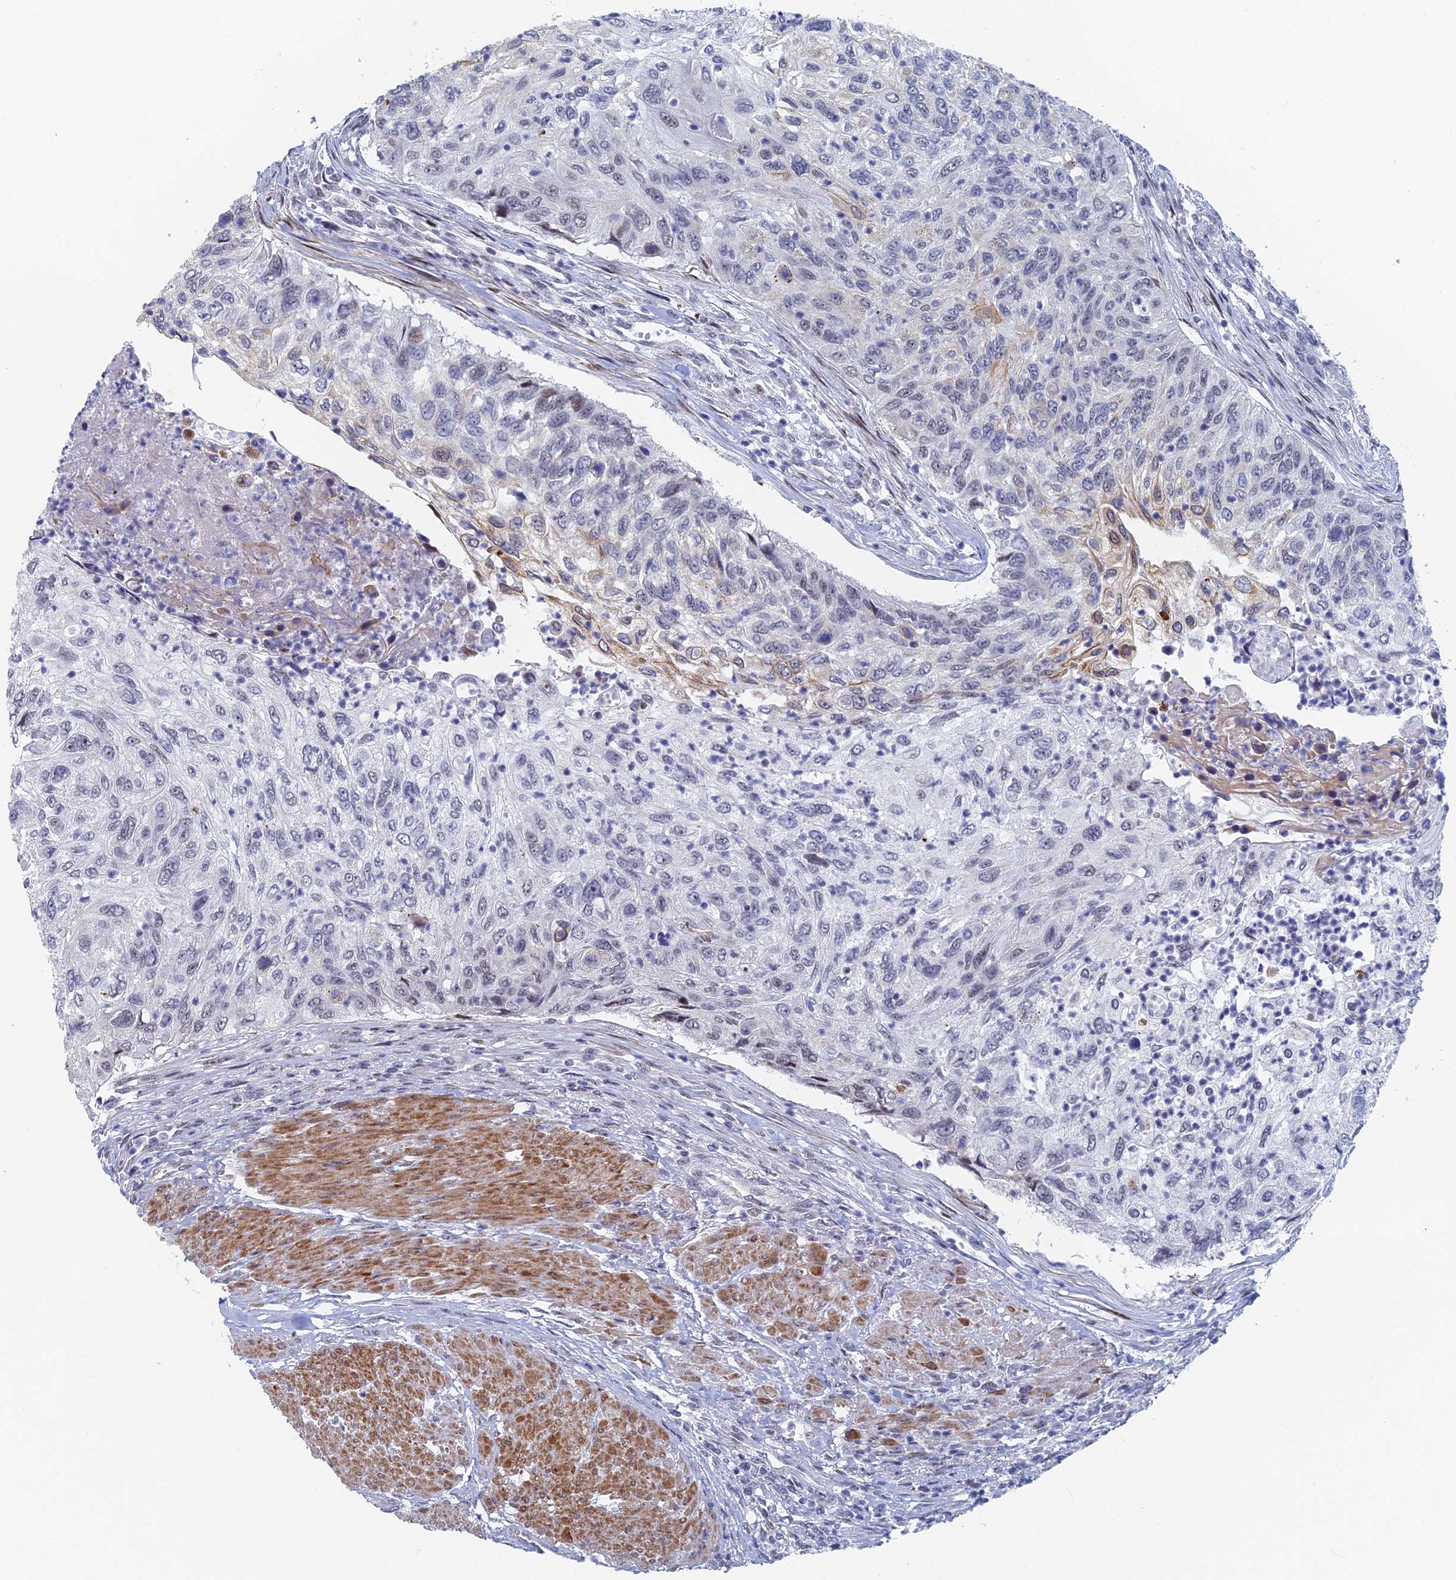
{"staining": {"intensity": "negative", "quantity": "none", "location": "none"}, "tissue": "urothelial cancer", "cell_type": "Tumor cells", "image_type": "cancer", "snomed": [{"axis": "morphology", "description": "Urothelial carcinoma, High grade"}, {"axis": "topography", "description": "Urinary bladder"}], "caption": "Tumor cells are negative for brown protein staining in urothelial carcinoma (high-grade).", "gene": "GMNC", "patient": {"sex": "female", "age": 60}}